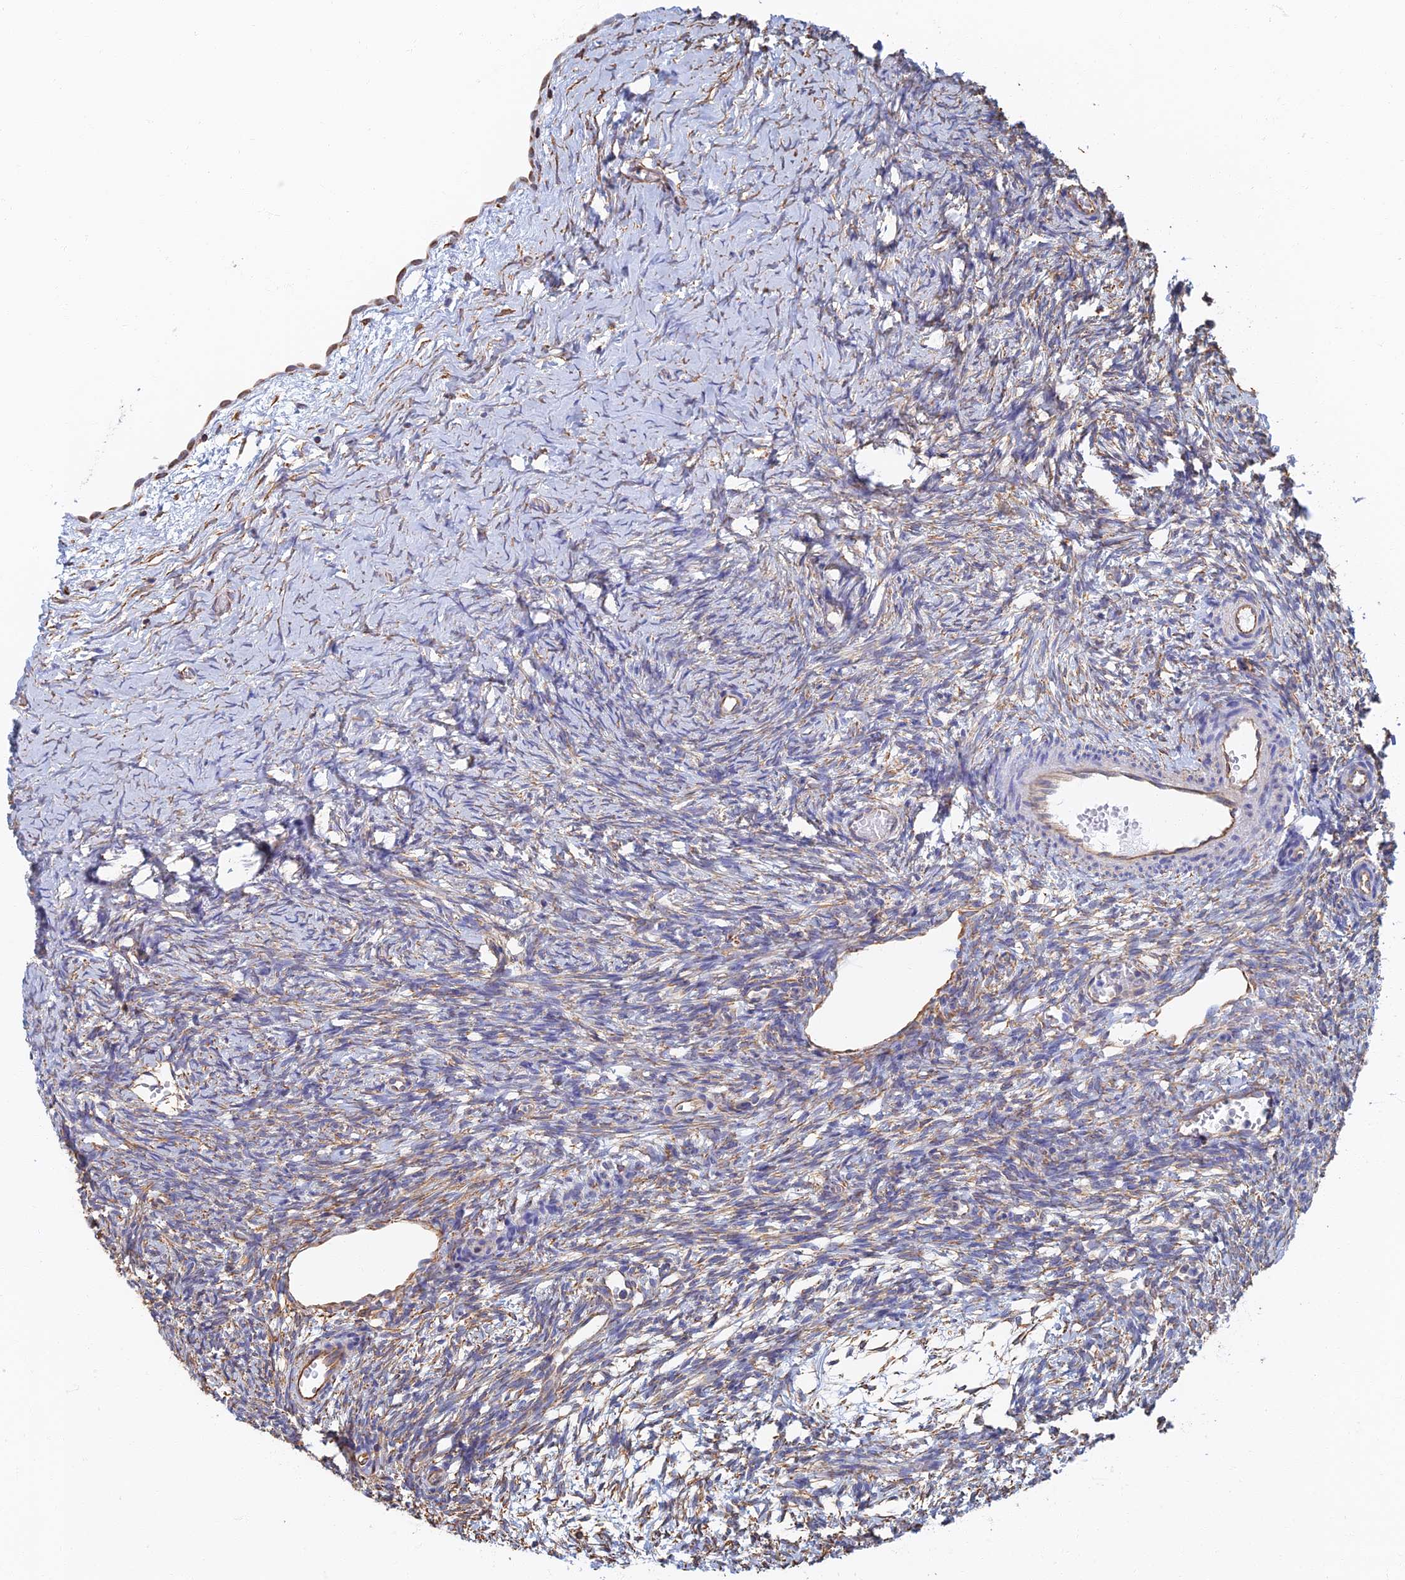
{"staining": {"intensity": "negative", "quantity": "none", "location": "none"}, "tissue": "ovary", "cell_type": "Follicle cells", "image_type": "normal", "snomed": [{"axis": "morphology", "description": "Normal tissue, NOS"}, {"axis": "topography", "description": "Ovary"}], "caption": "Follicle cells show no significant positivity in normal ovary. (DAB (3,3'-diaminobenzidine) immunohistochemistry, high magnification).", "gene": "RMC1", "patient": {"sex": "female", "age": 39}}